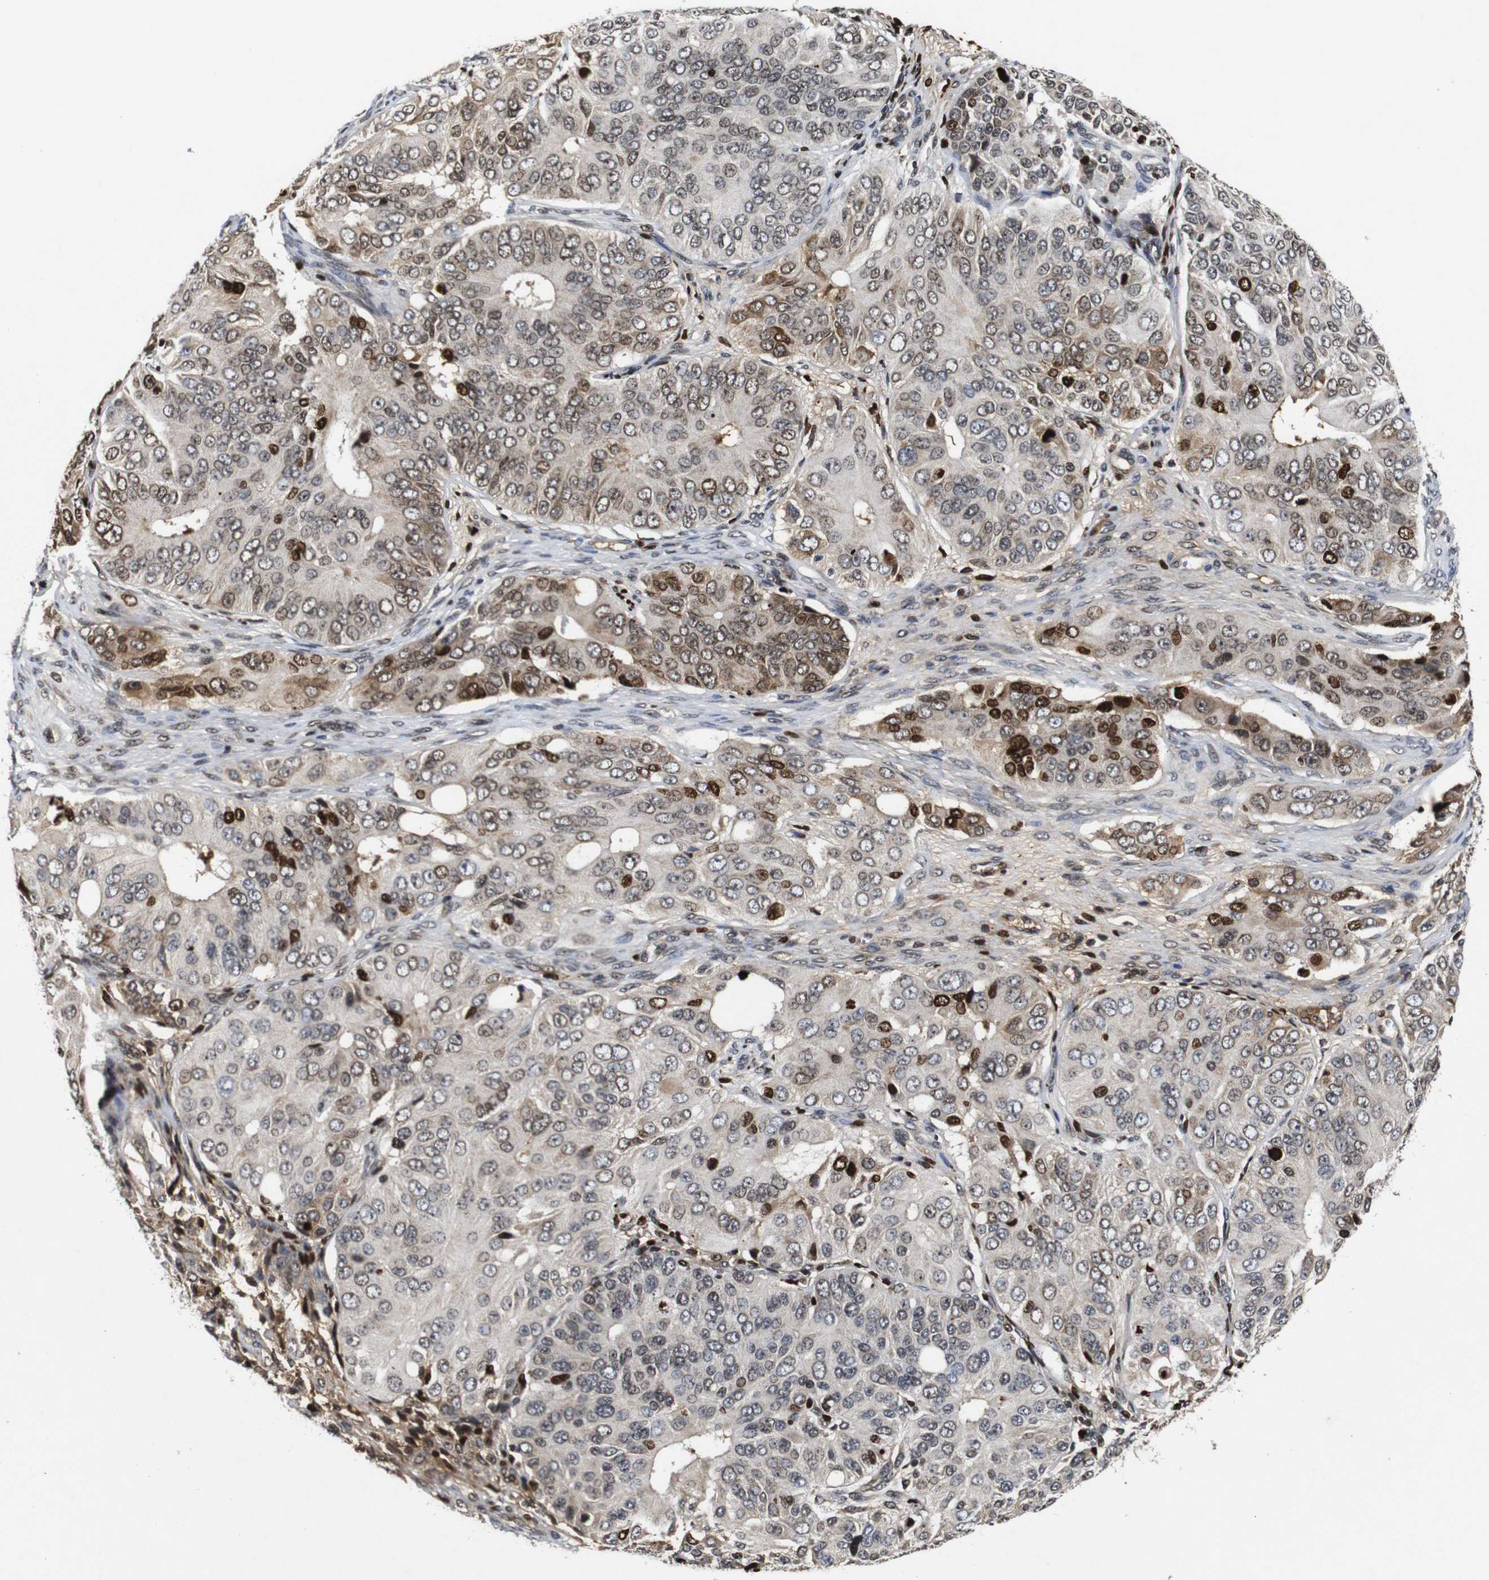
{"staining": {"intensity": "weak", "quantity": "25%-75%", "location": "cytoplasmic/membranous,nuclear"}, "tissue": "ovarian cancer", "cell_type": "Tumor cells", "image_type": "cancer", "snomed": [{"axis": "morphology", "description": "Carcinoma, endometroid"}, {"axis": "topography", "description": "Ovary"}], "caption": "Human ovarian endometroid carcinoma stained with a brown dye demonstrates weak cytoplasmic/membranous and nuclear positive staining in approximately 25%-75% of tumor cells.", "gene": "MYC", "patient": {"sex": "female", "age": 51}}